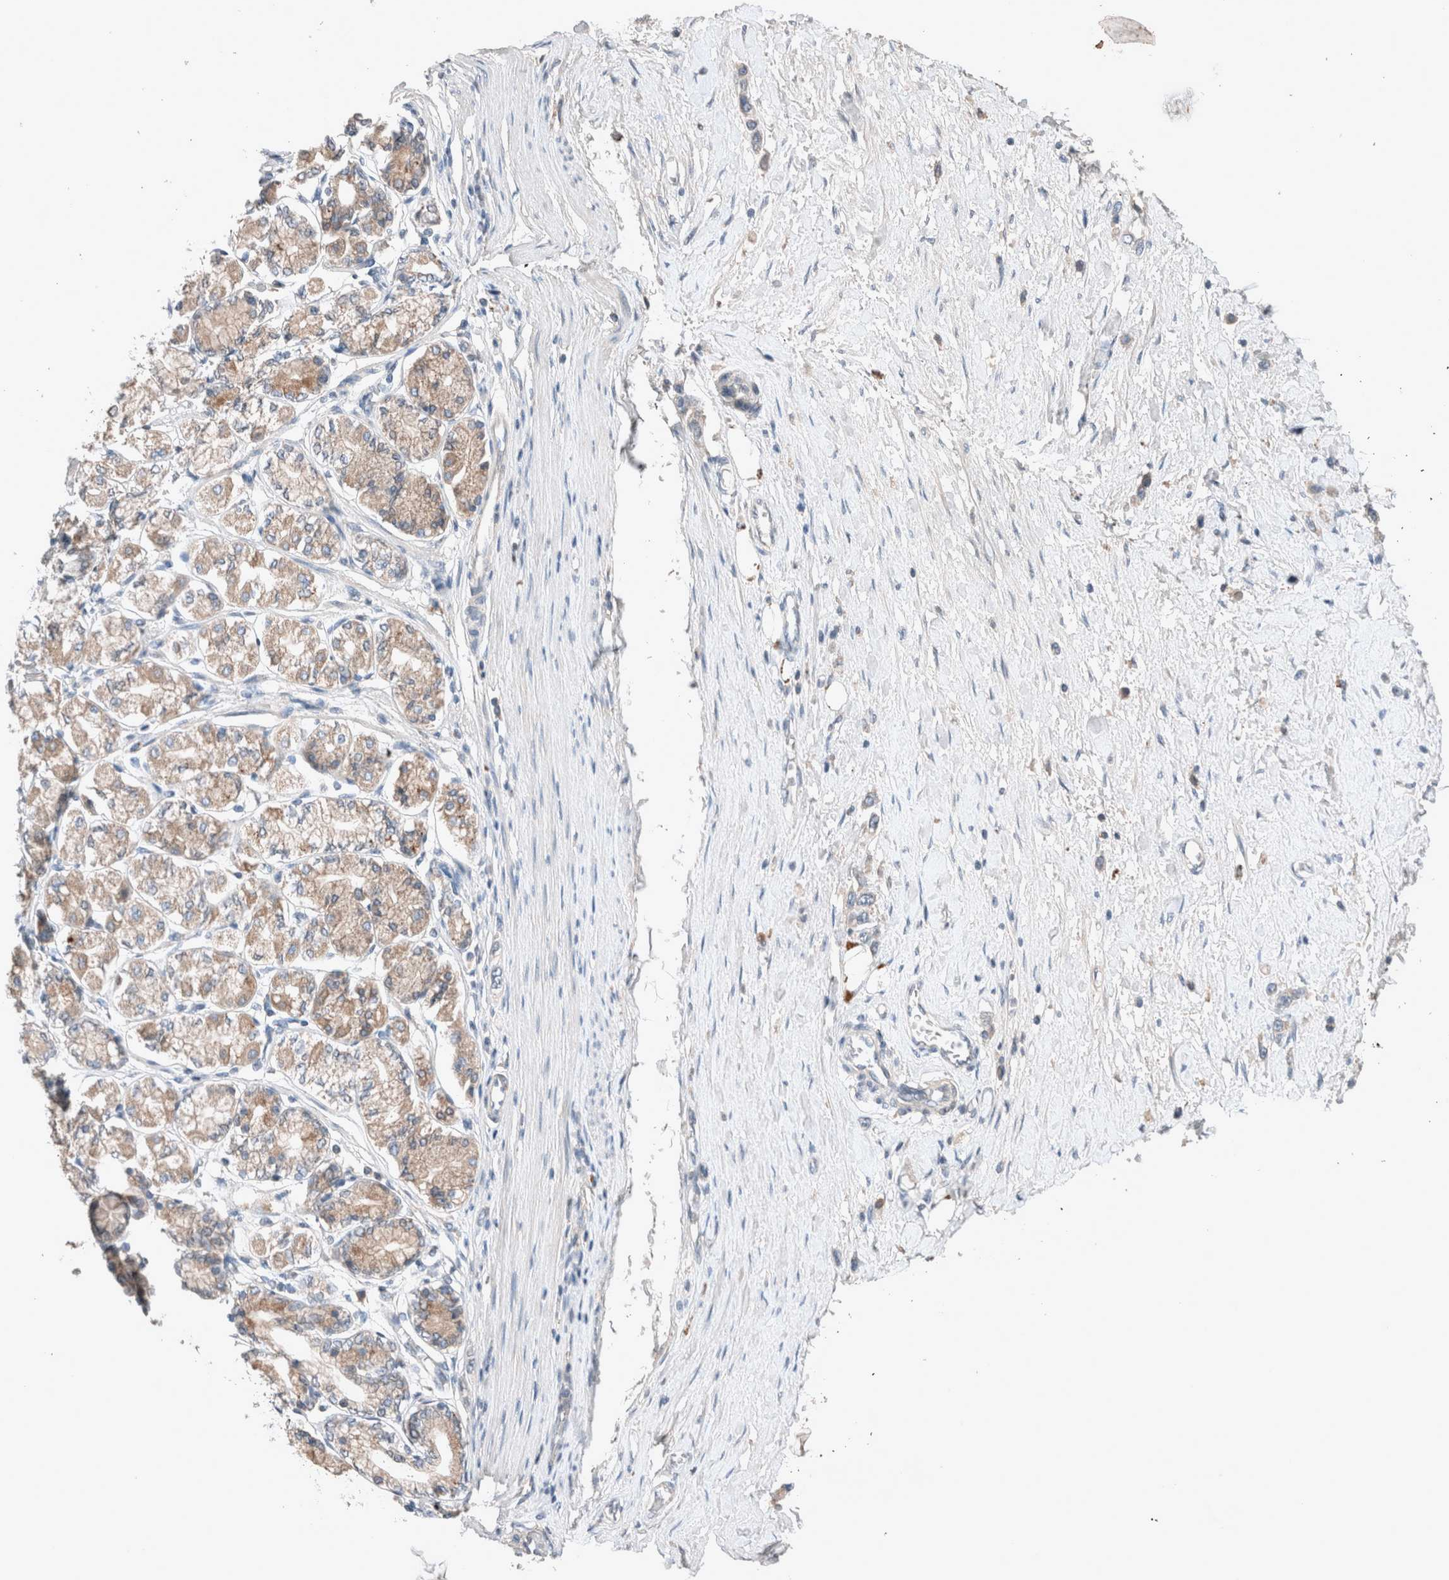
{"staining": {"intensity": "negative", "quantity": "none", "location": "none"}, "tissue": "stomach cancer", "cell_type": "Tumor cells", "image_type": "cancer", "snomed": [{"axis": "morphology", "description": "Adenocarcinoma, NOS"}, {"axis": "topography", "description": "Stomach"}], "caption": "The histopathology image reveals no staining of tumor cells in stomach adenocarcinoma. Nuclei are stained in blue.", "gene": "UGCG", "patient": {"sex": "female", "age": 65}}